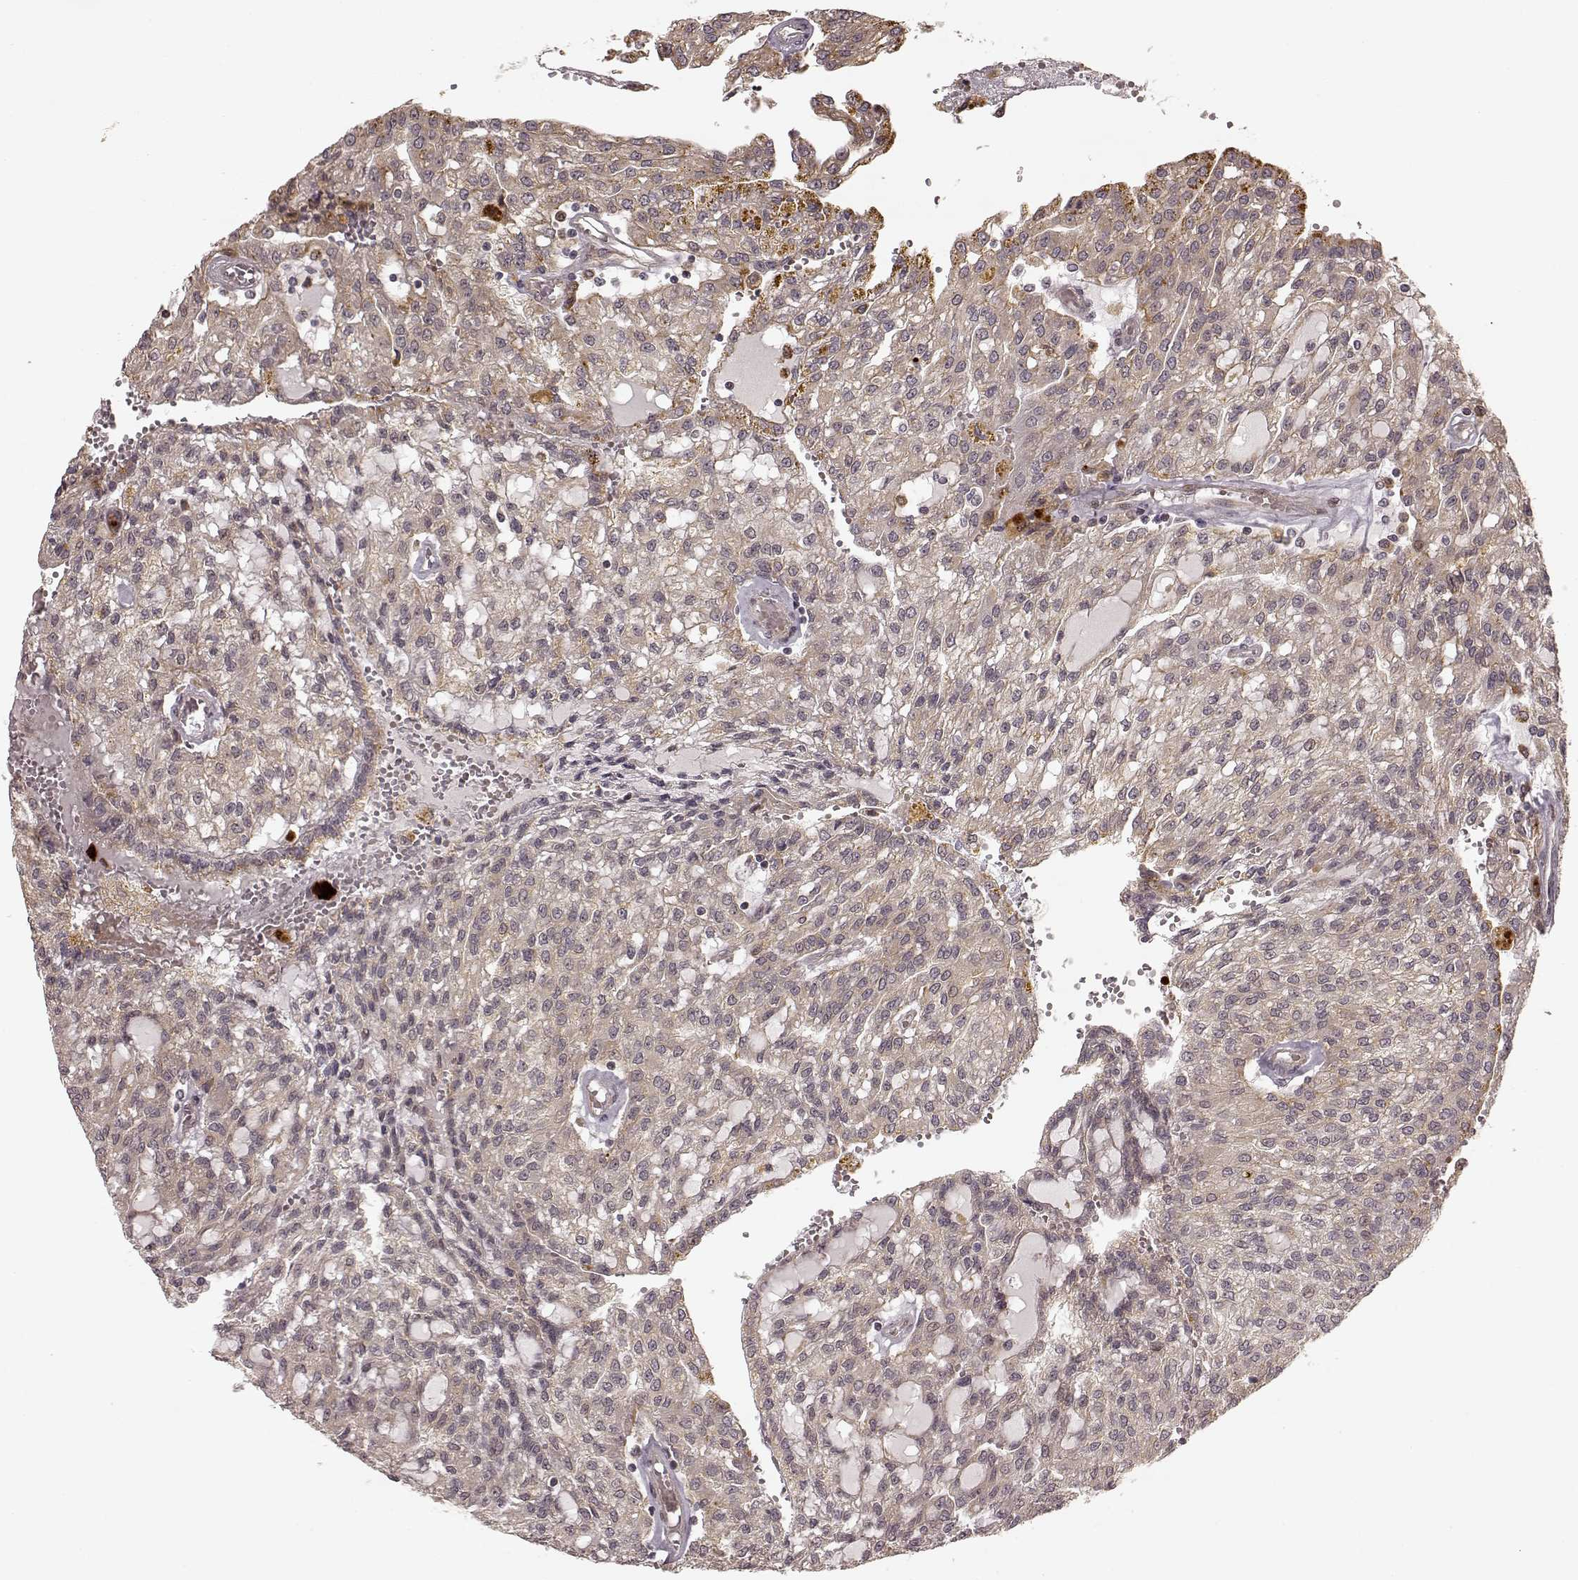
{"staining": {"intensity": "weak", "quantity": ">75%", "location": "cytoplasmic/membranous"}, "tissue": "renal cancer", "cell_type": "Tumor cells", "image_type": "cancer", "snomed": [{"axis": "morphology", "description": "Adenocarcinoma, NOS"}, {"axis": "topography", "description": "Kidney"}], "caption": "A brown stain labels weak cytoplasmic/membranous expression of a protein in human renal cancer (adenocarcinoma) tumor cells.", "gene": "SLC12A9", "patient": {"sex": "male", "age": 63}}